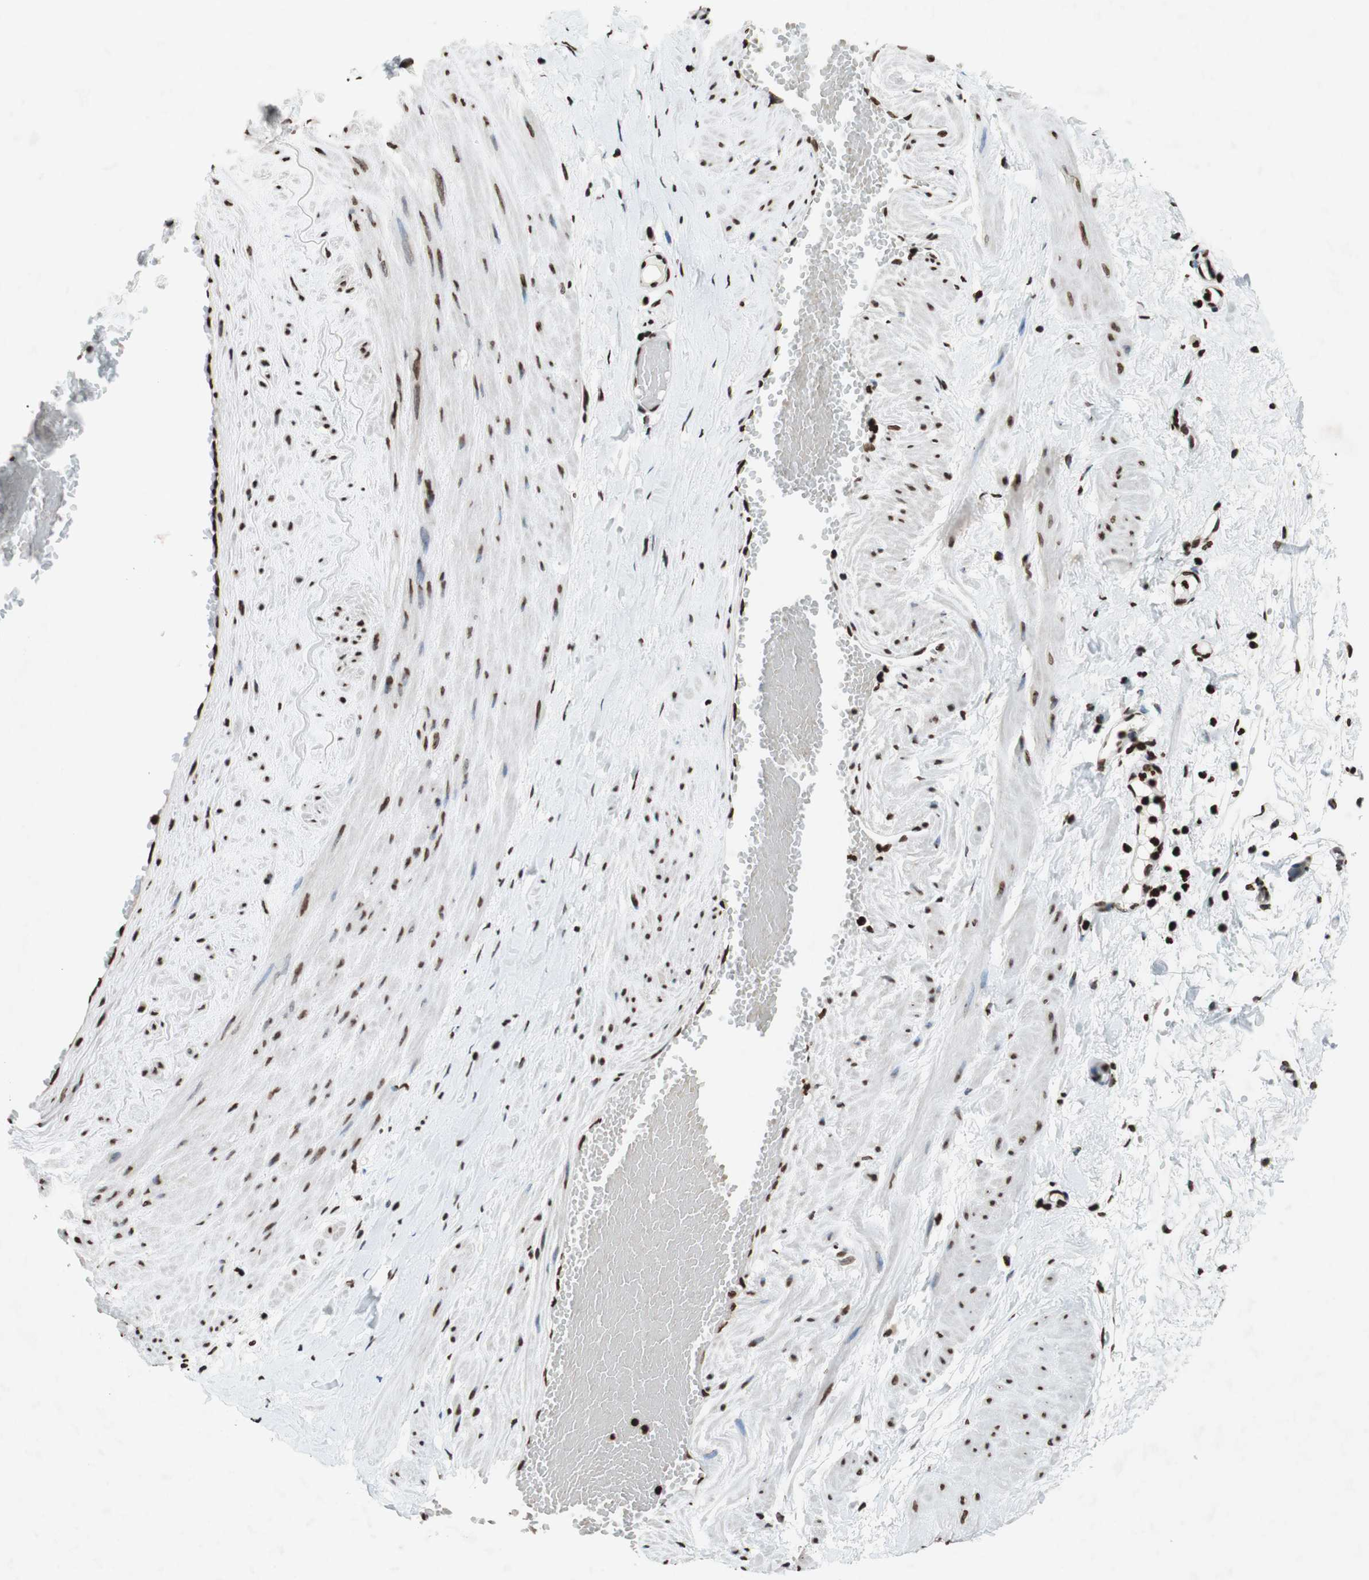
{"staining": {"intensity": "strong", "quantity": ">75%", "location": "nuclear"}, "tissue": "adipose tissue", "cell_type": "Adipocytes", "image_type": "normal", "snomed": [{"axis": "morphology", "description": "Normal tissue, NOS"}, {"axis": "topography", "description": "Soft tissue"}, {"axis": "topography", "description": "Vascular tissue"}], "caption": "An immunohistochemistry micrograph of normal tissue is shown. Protein staining in brown highlights strong nuclear positivity in adipose tissue within adipocytes. (Brightfield microscopy of DAB IHC at high magnification).", "gene": "NCOA3", "patient": {"sex": "female", "age": 35}}